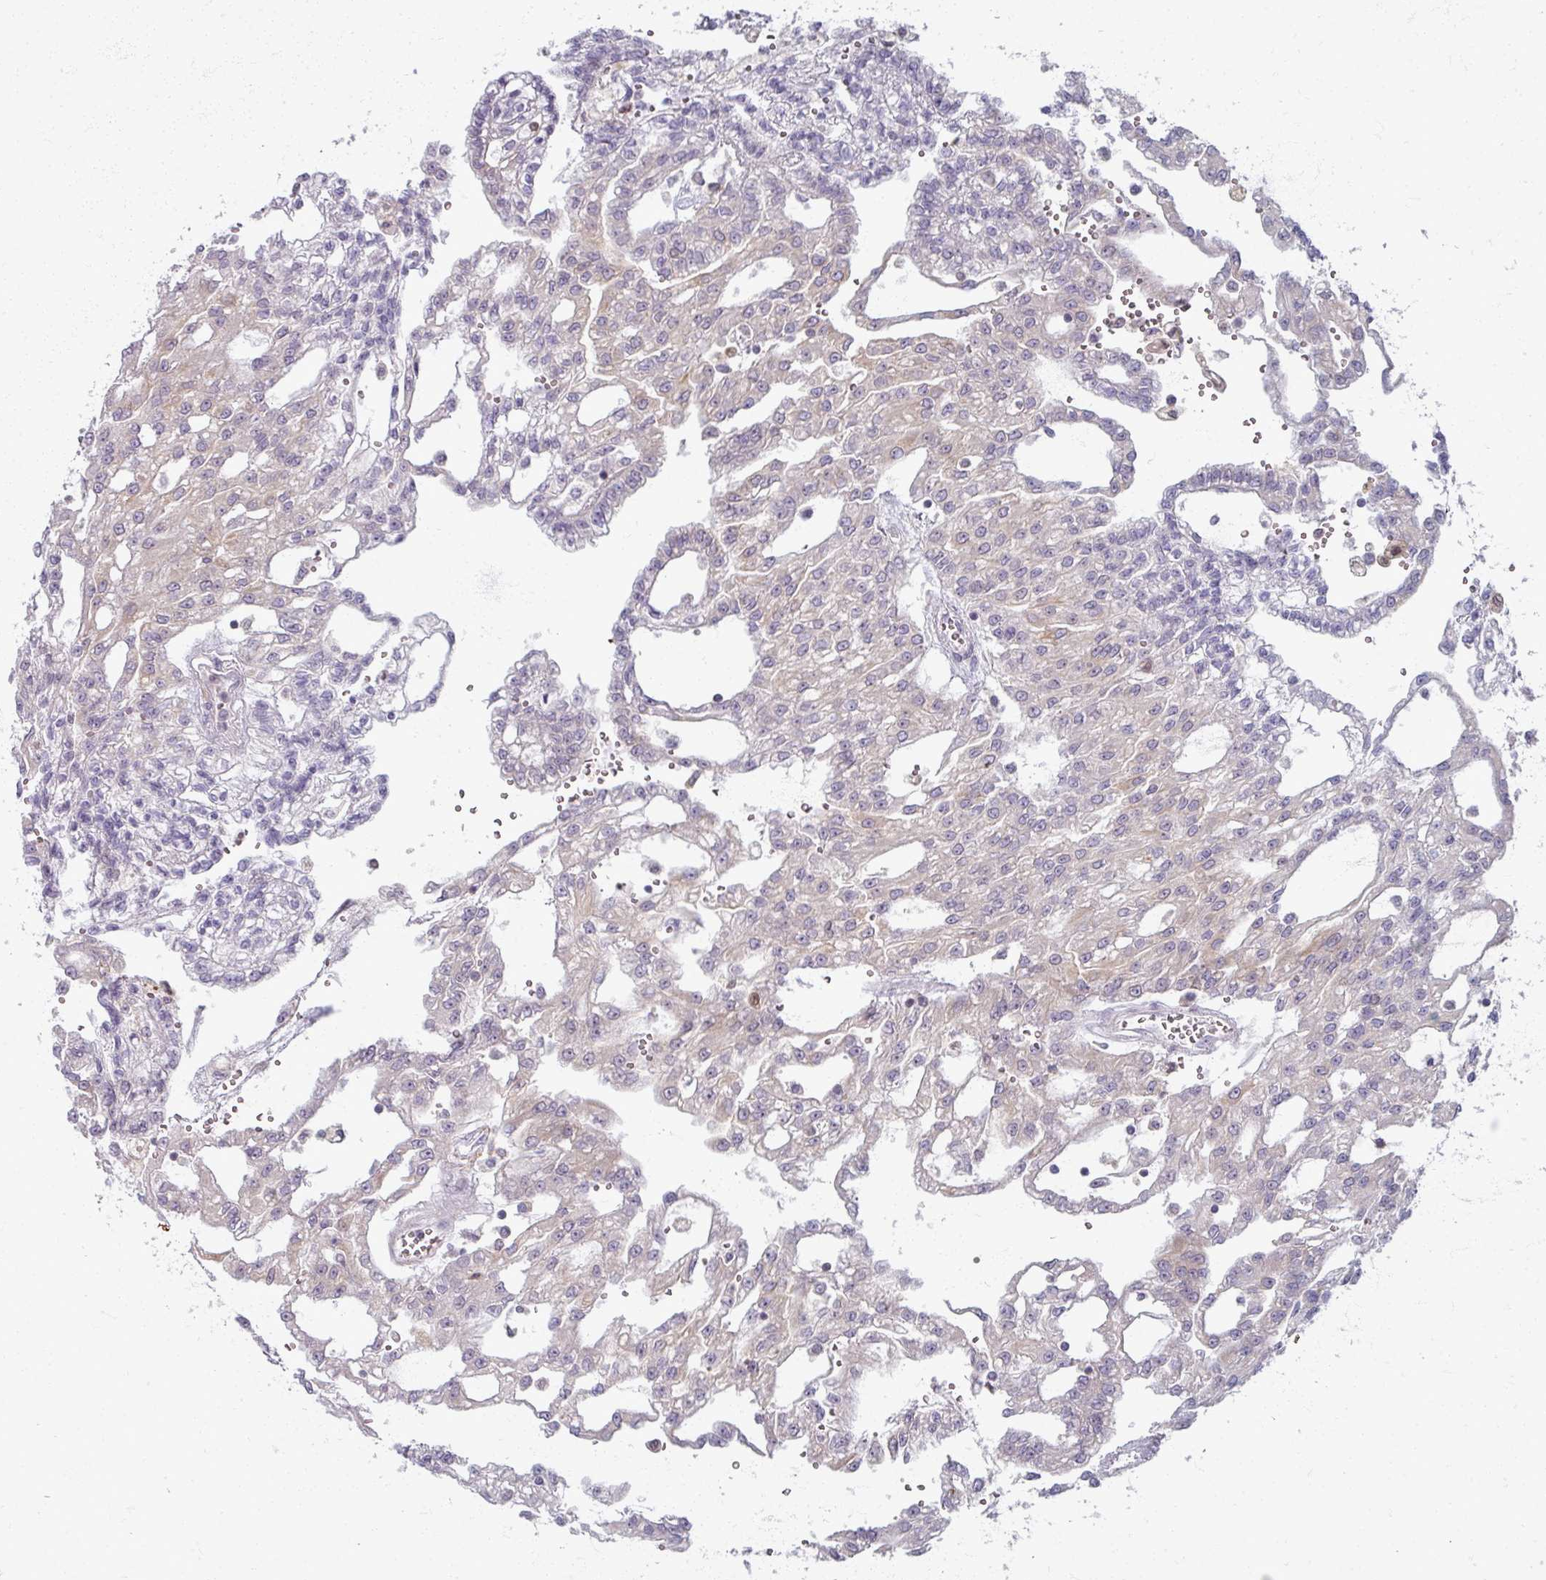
{"staining": {"intensity": "negative", "quantity": "none", "location": "none"}, "tissue": "renal cancer", "cell_type": "Tumor cells", "image_type": "cancer", "snomed": [{"axis": "morphology", "description": "Adenocarcinoma, NOS"}, {"axis": "topography", "description": "Kidney"}], "caption": "Tumor cells show no significant protein positivity in renal cancer. (DAB immunohistochemistry visualized using brightfield microscopy, high magnification).", "gene": "TTLL7", "patient": {"sex": "male", "age": 63}}